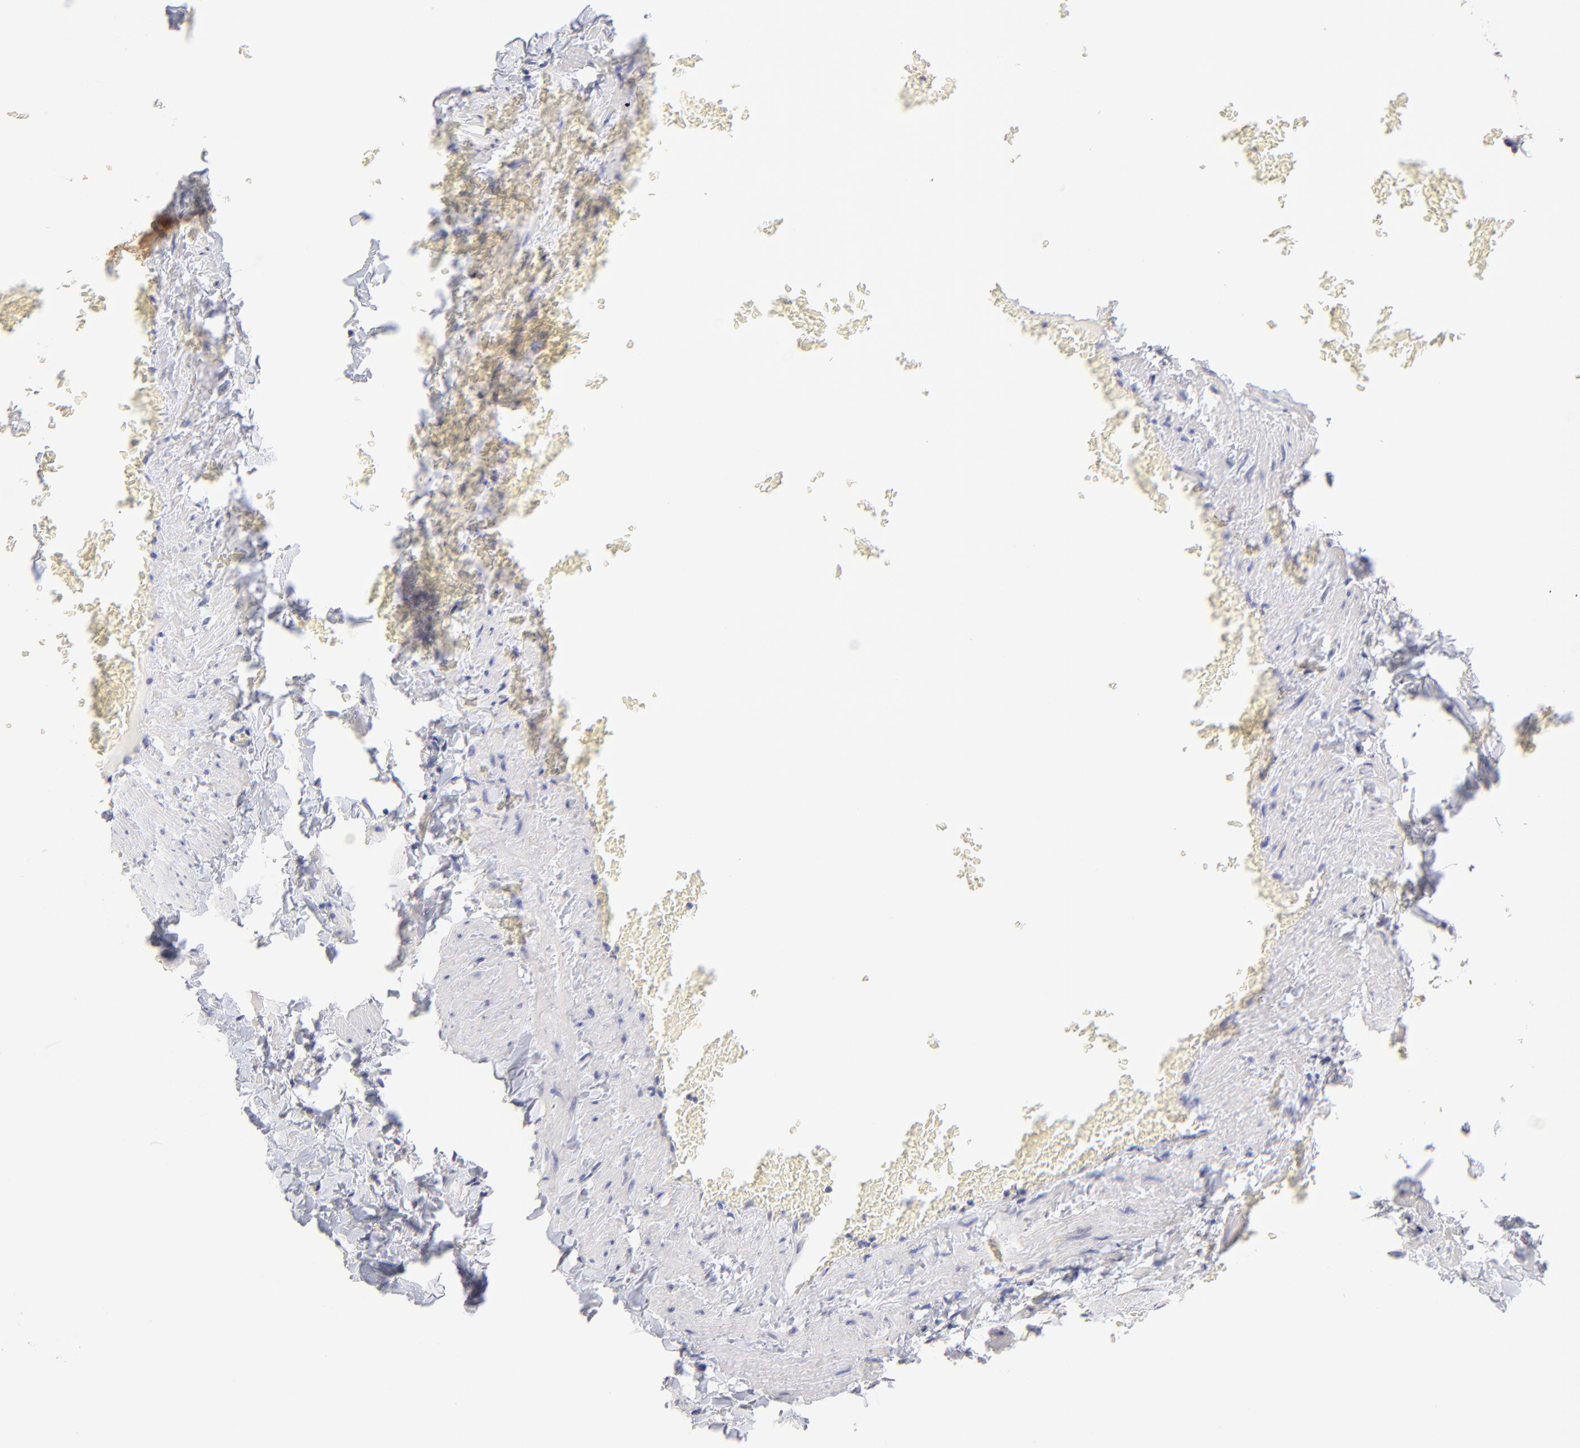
{"staining": {"intensity": "moderate", "quantity": "25%-75%", "location": "nuclear"}, "tissue": "adipose tissue", "cell_type": "Adipocytes", "image_type": "normal", "snomed": [{"axis": "morphology", "description": "Normal tissue, NOS"}, {"axis": "topography", "description": "Vascular tissue"}], "caption": "A brown stain highlights moderate nuclear expression of a protein in adipocytes of normal human adipose tissue.", "gene": "CFAP57", "patient": {"sex": "male", "age": 41}}